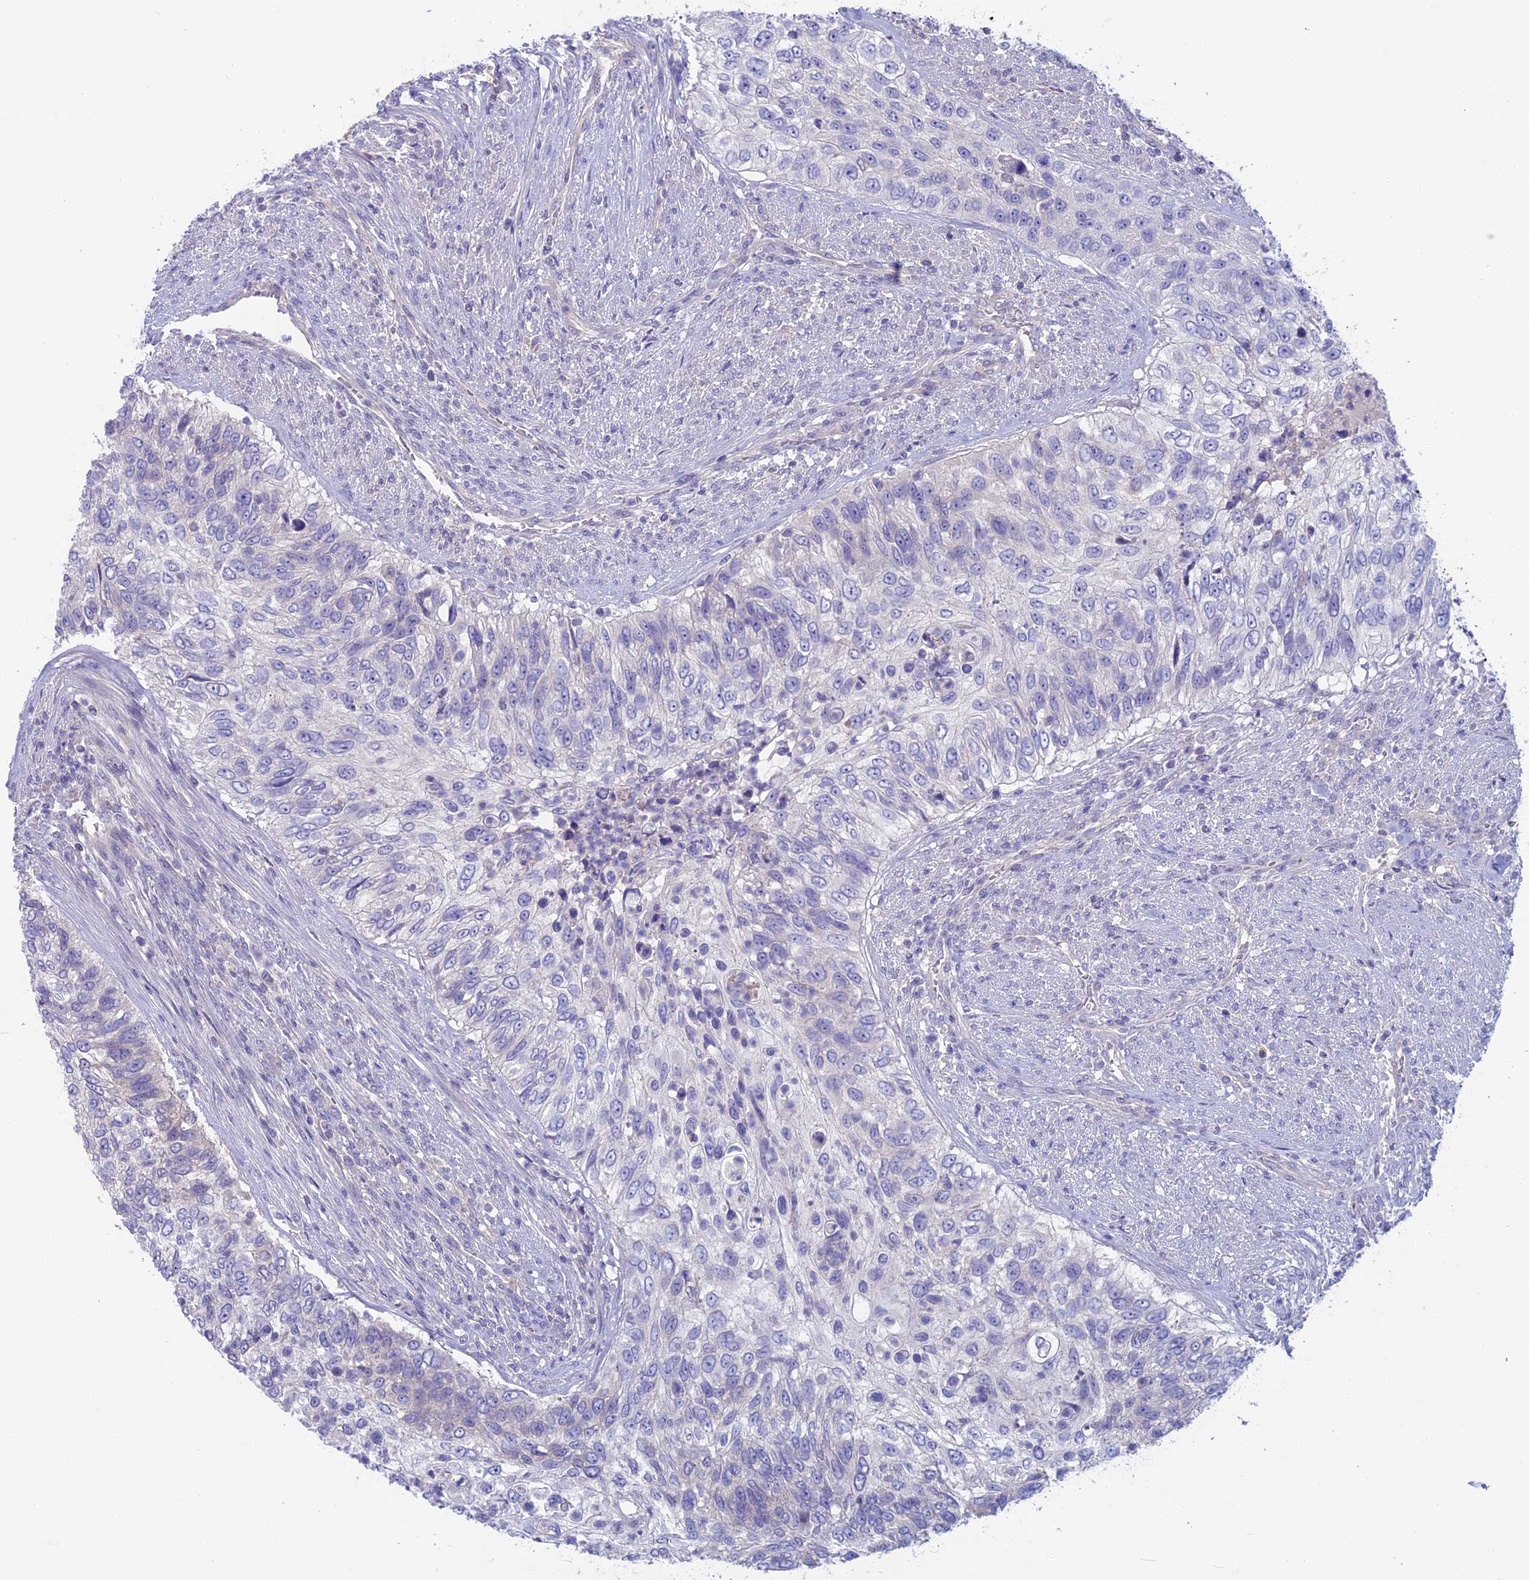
{"staining": {"intensity": "negative", "quantity": "none", "location": "none"}, "tissue": "urothelial cancer", "cell_type": "Tumor cells", "image_type": "cancer", "snomed": [{"axis": "morphology", "description": "Urothelial carcinoma, High grade"}, {"axis": "topography", "description": "Urinary bladder"}], "caption": "Tumor cells are negative for brown protein staining in high-grade urothelial carcinoma.", "gene": "SNAP91", "patient": {"sex": "female", "age": 60}}